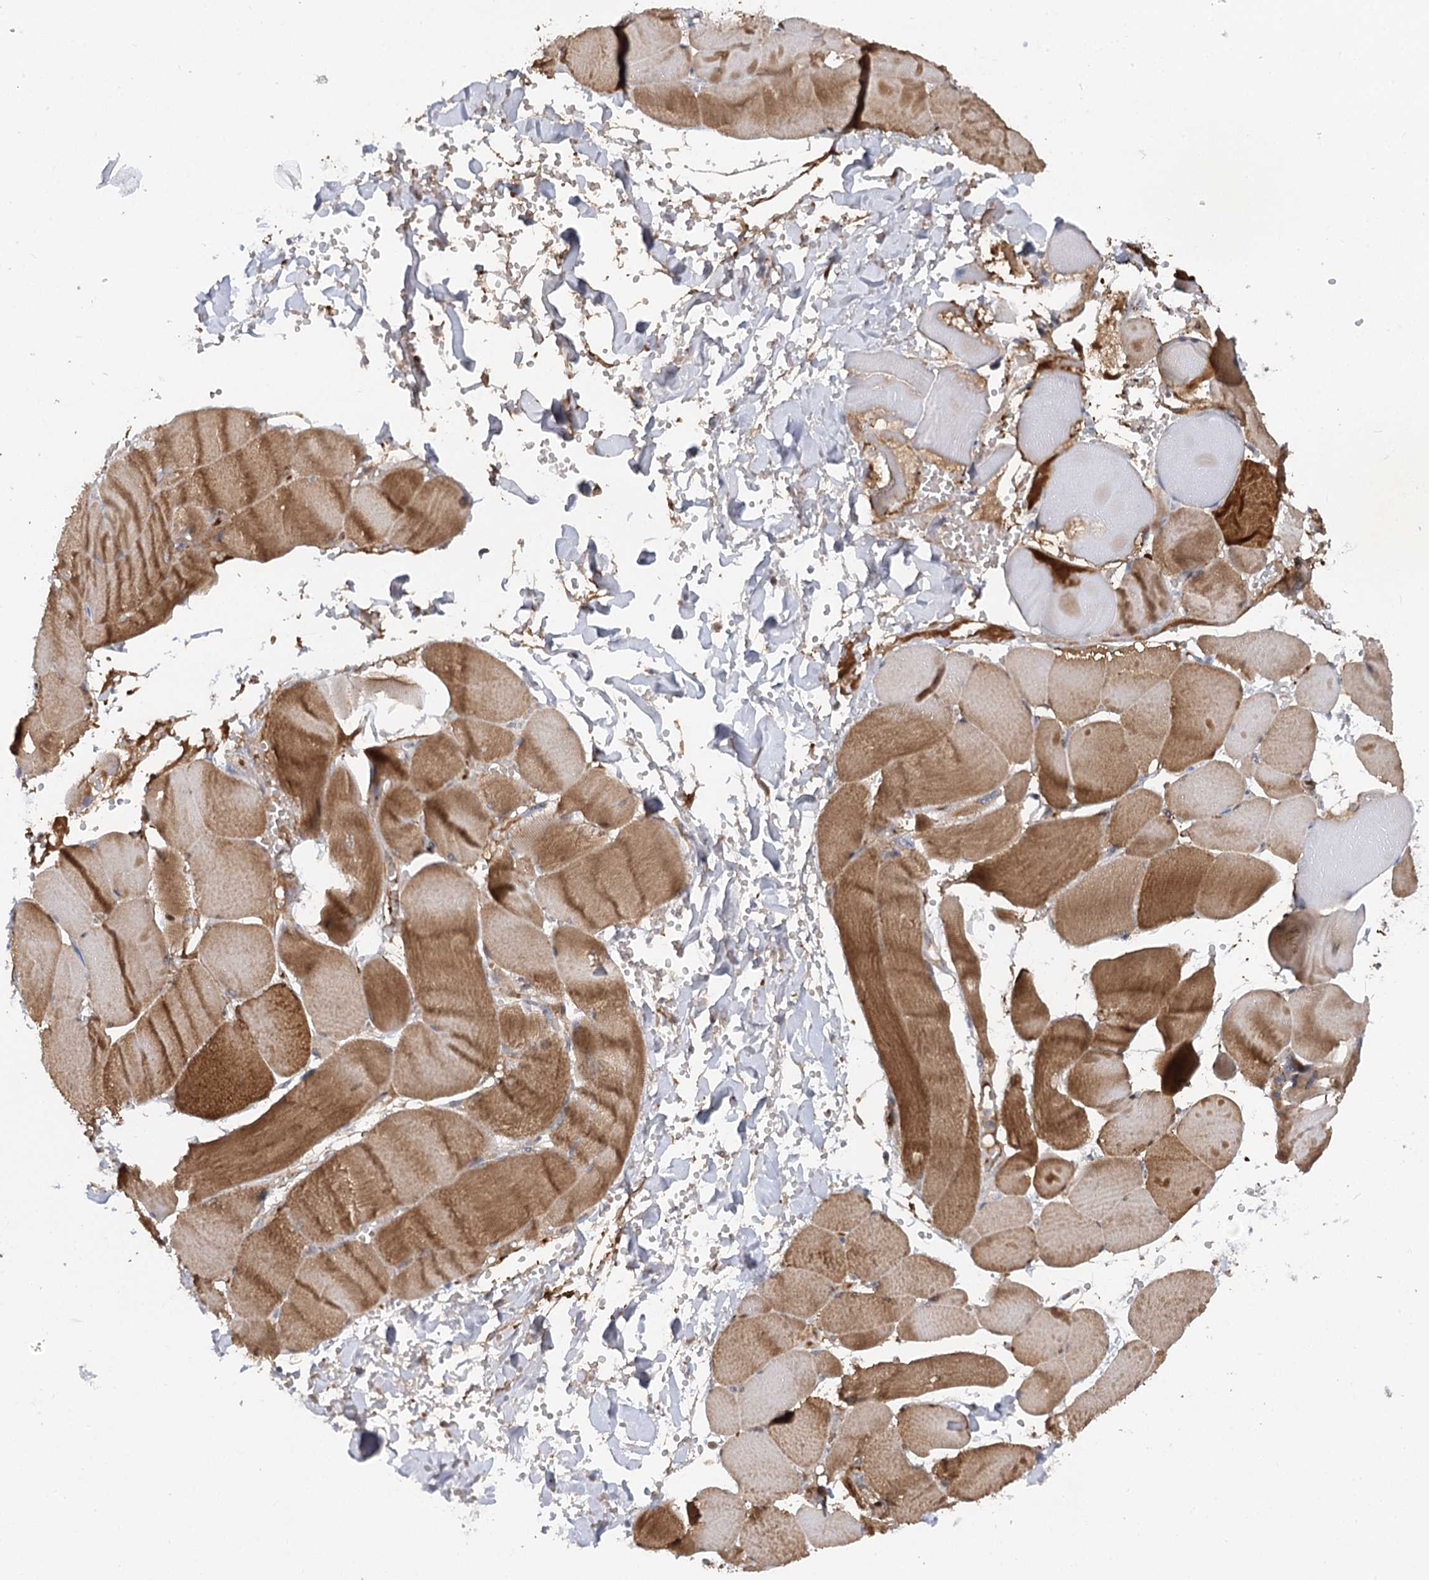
{"staining": {"intensity": "weak", "quantity": ">75%", "location": "cytoplasmic/membranous"}, "tissue": "adipose tissue", "cell_type": "Adipocytes", "image_type": "normal", "snomed": [{"axis": "morphology", "description": "Normal tissue, NOS"}, {"axis": "topography", "description": "Skeletal muscle"}, {"axis": "topography", "description": "Peripheral nerve tissue"}], "caption": "IHC (DAB) staining of unremarkable human adipose tissue demonstrates weak cytoplasmic/membranous protein expression in about >75% of adipocytes. Nuclei are stained in blue.", "gene": "FGF19", "patient": {"sex": "female", "age": 55}}